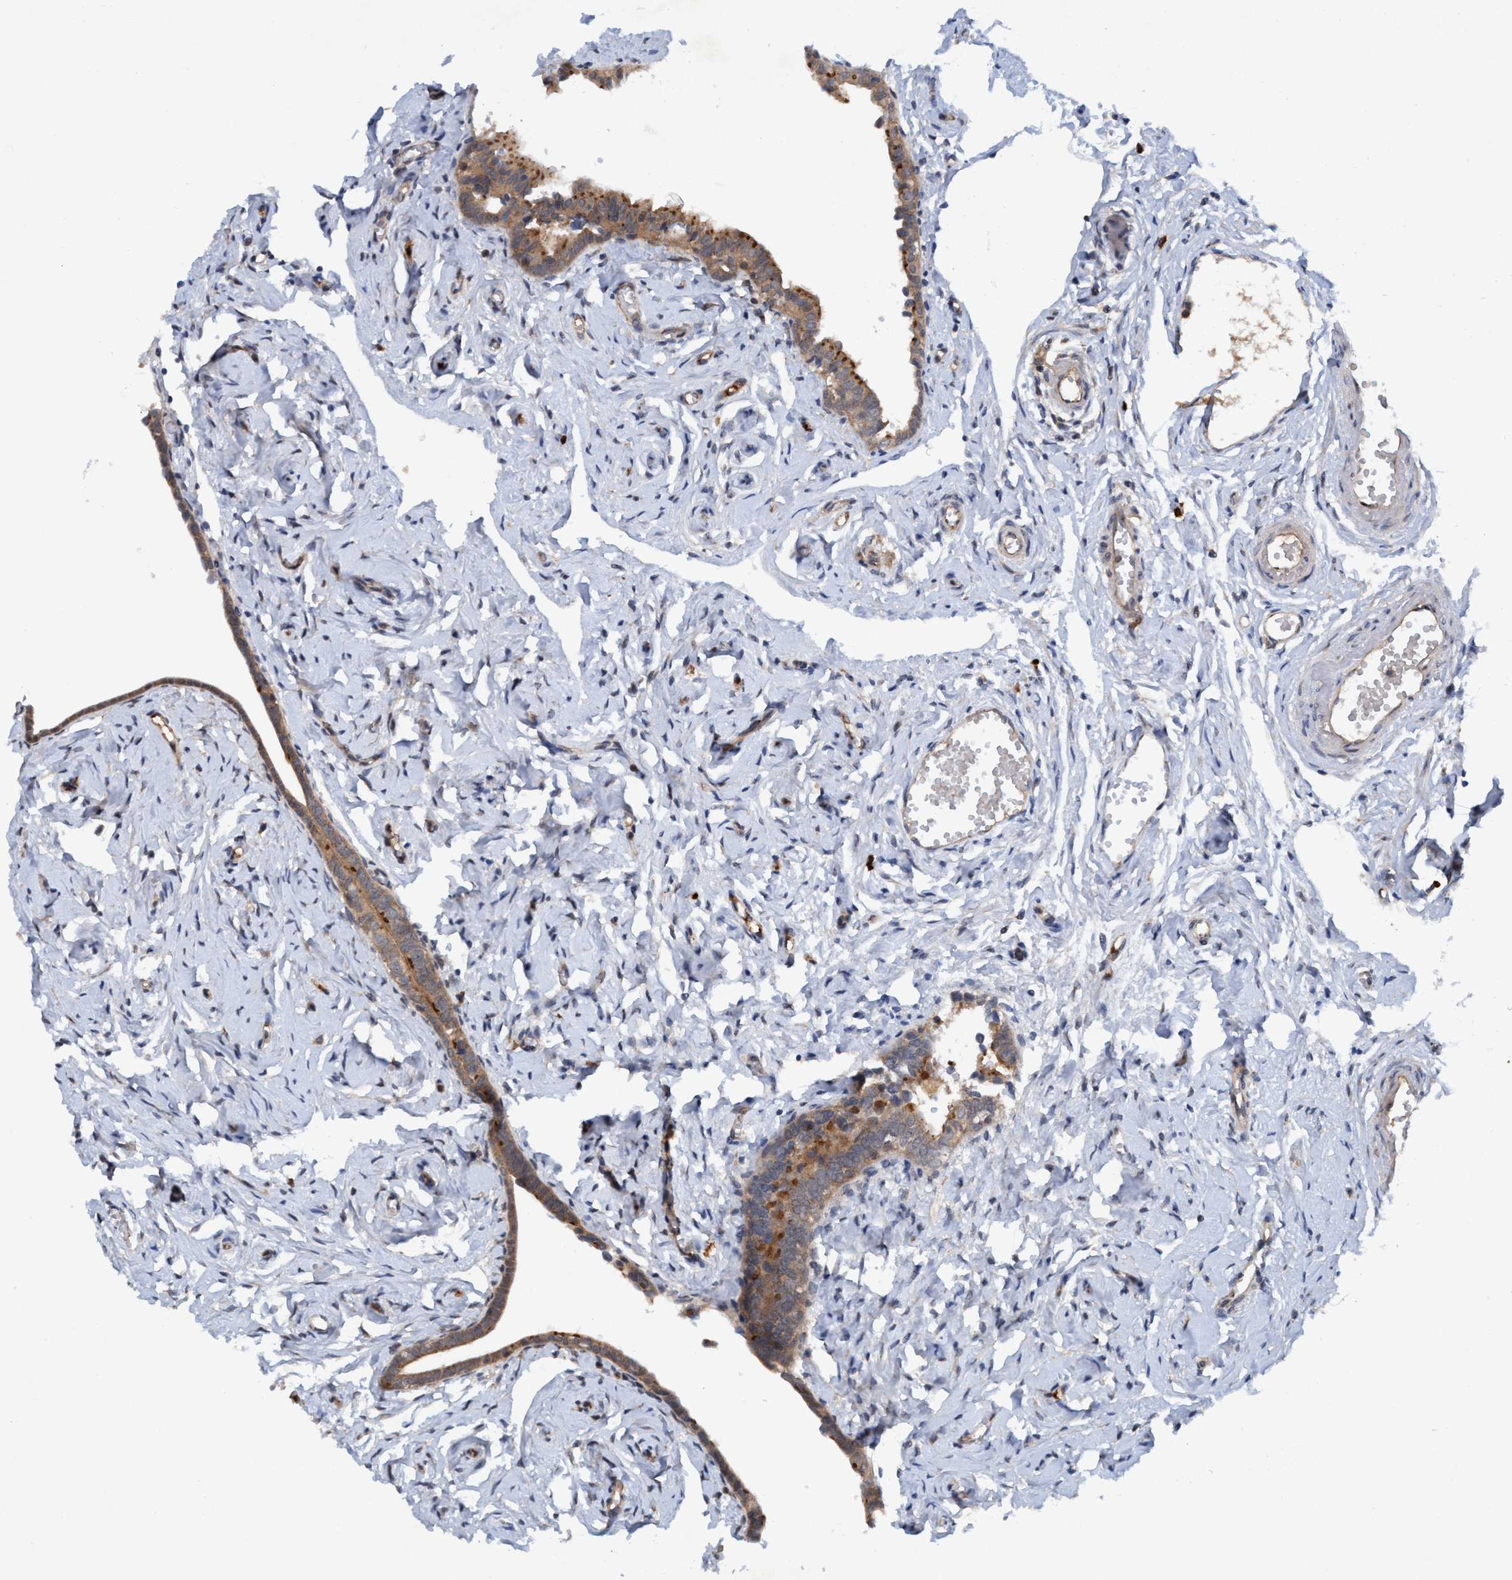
{"staining": {"intensity": "moderate", "quantity": ">75%", "location": "cytoplasmic/membranous"}, "tissue": "fallopian tube", "cell_type": "Glandular cells", "image_type": "normal", "snomed": [{"axis": "morphology", "description": "Normal tissue, NOS"}, {"axis": "topography", "description": "Fallopian tube"}], "caption": "Immunohistochemistry (IHC) micrograph of unremarkable human fallopian tube stained for a protein (brown), which exhibits medium levels of moderate cytoplasmic/membranous positivity in about >75% of glandular cells.", "gene": "TRIM65", "patient": {"sex": "female", "age": 71}}